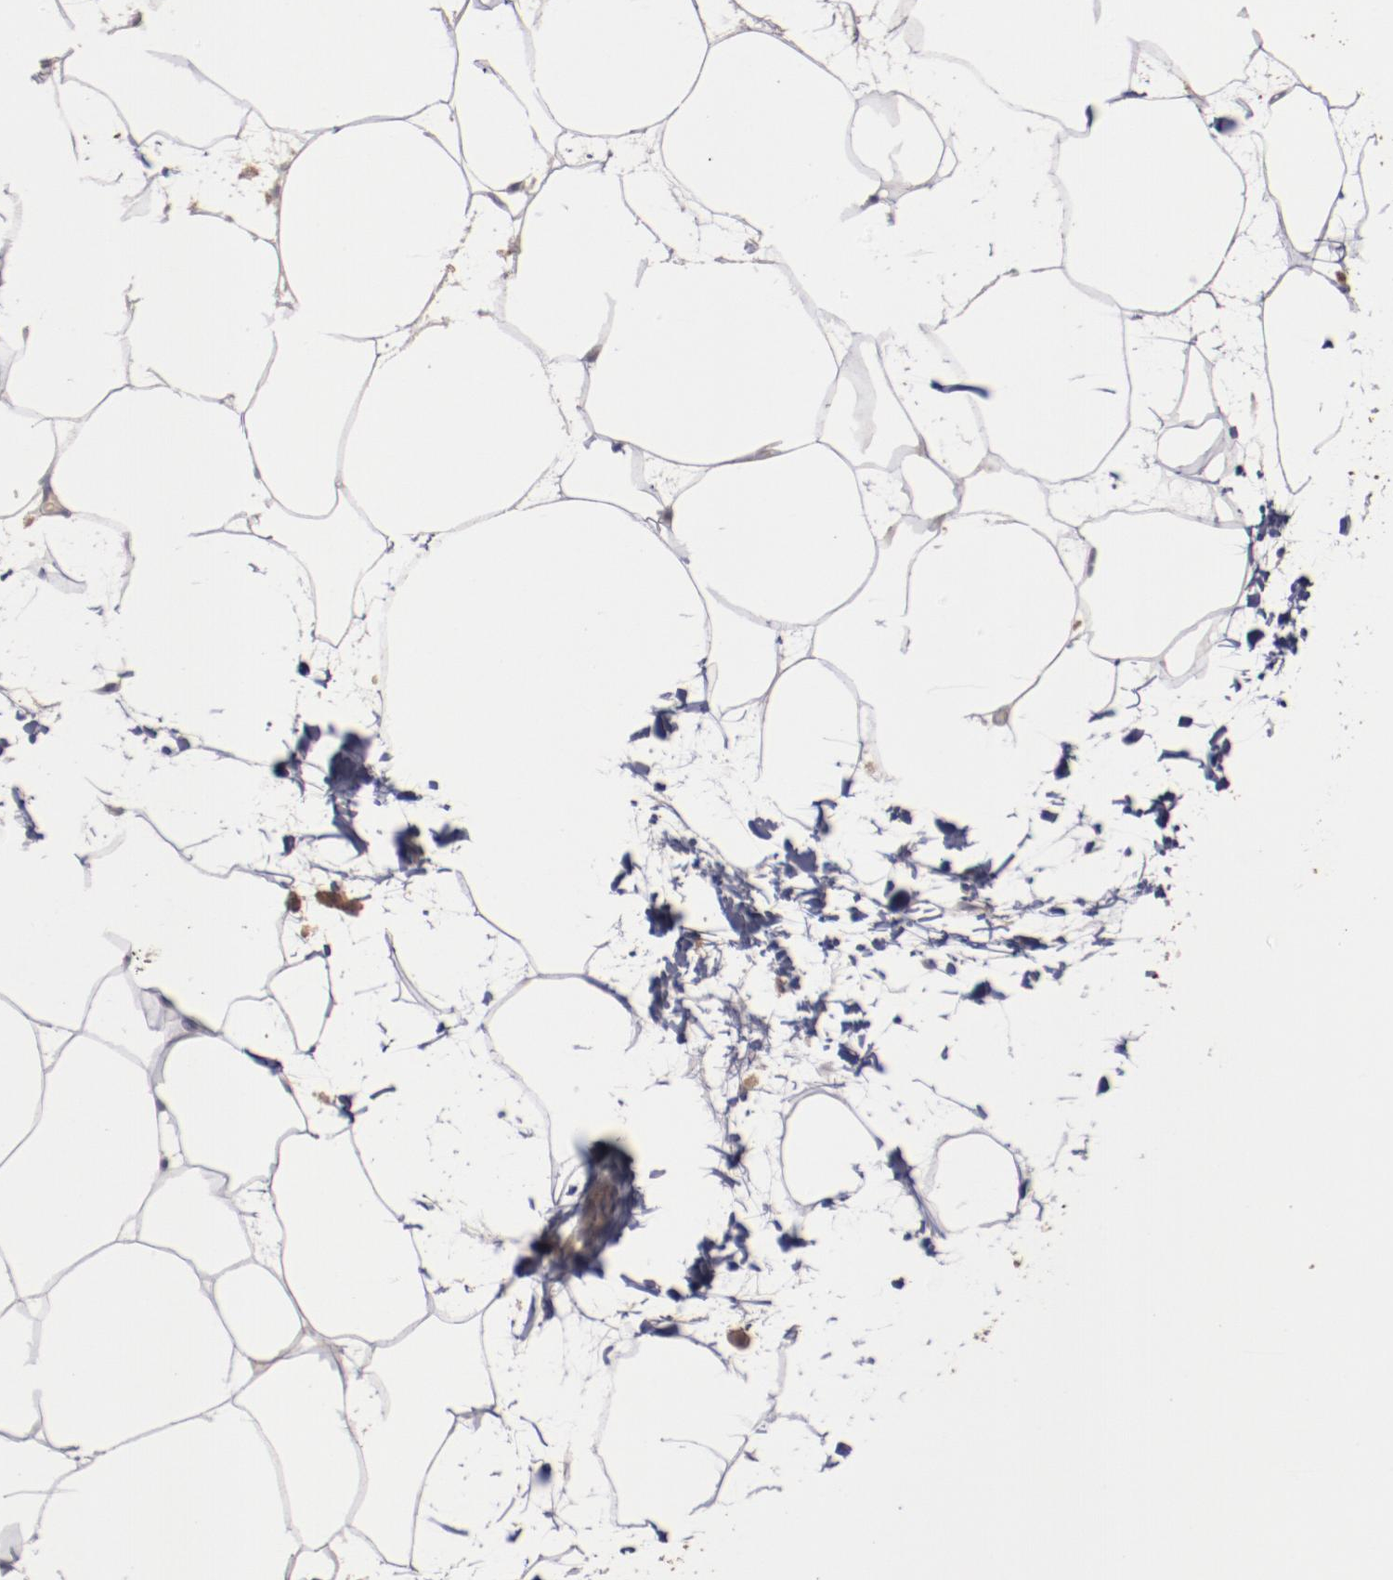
{"staining": {"intensity": "negative", "quantity": "none", "location": "none"}, "tissue": "adipose tissue", "cell_type": "Adipocytes", "image_type": "normal", "snomed": [{"axis": "morphology", "description": "Normal tissue, NOS"}, {"axis": "morphology", "description": "Duct carcinoma"}, {"axis": "topography", "description": "Breast"}, {"axis": "topography", "description": "Adipose tissue"}], "caption": "IHC photomicrograph of normal adipose tissue stained for a protein (brown), which displays no positivity in adipocytes. (DAB immunohistochemistry (IHC) visualized using brightfield microscopy, high magnification).", "gene": "LRRC75B", "patient": {"sex": "female", "age": 37}}